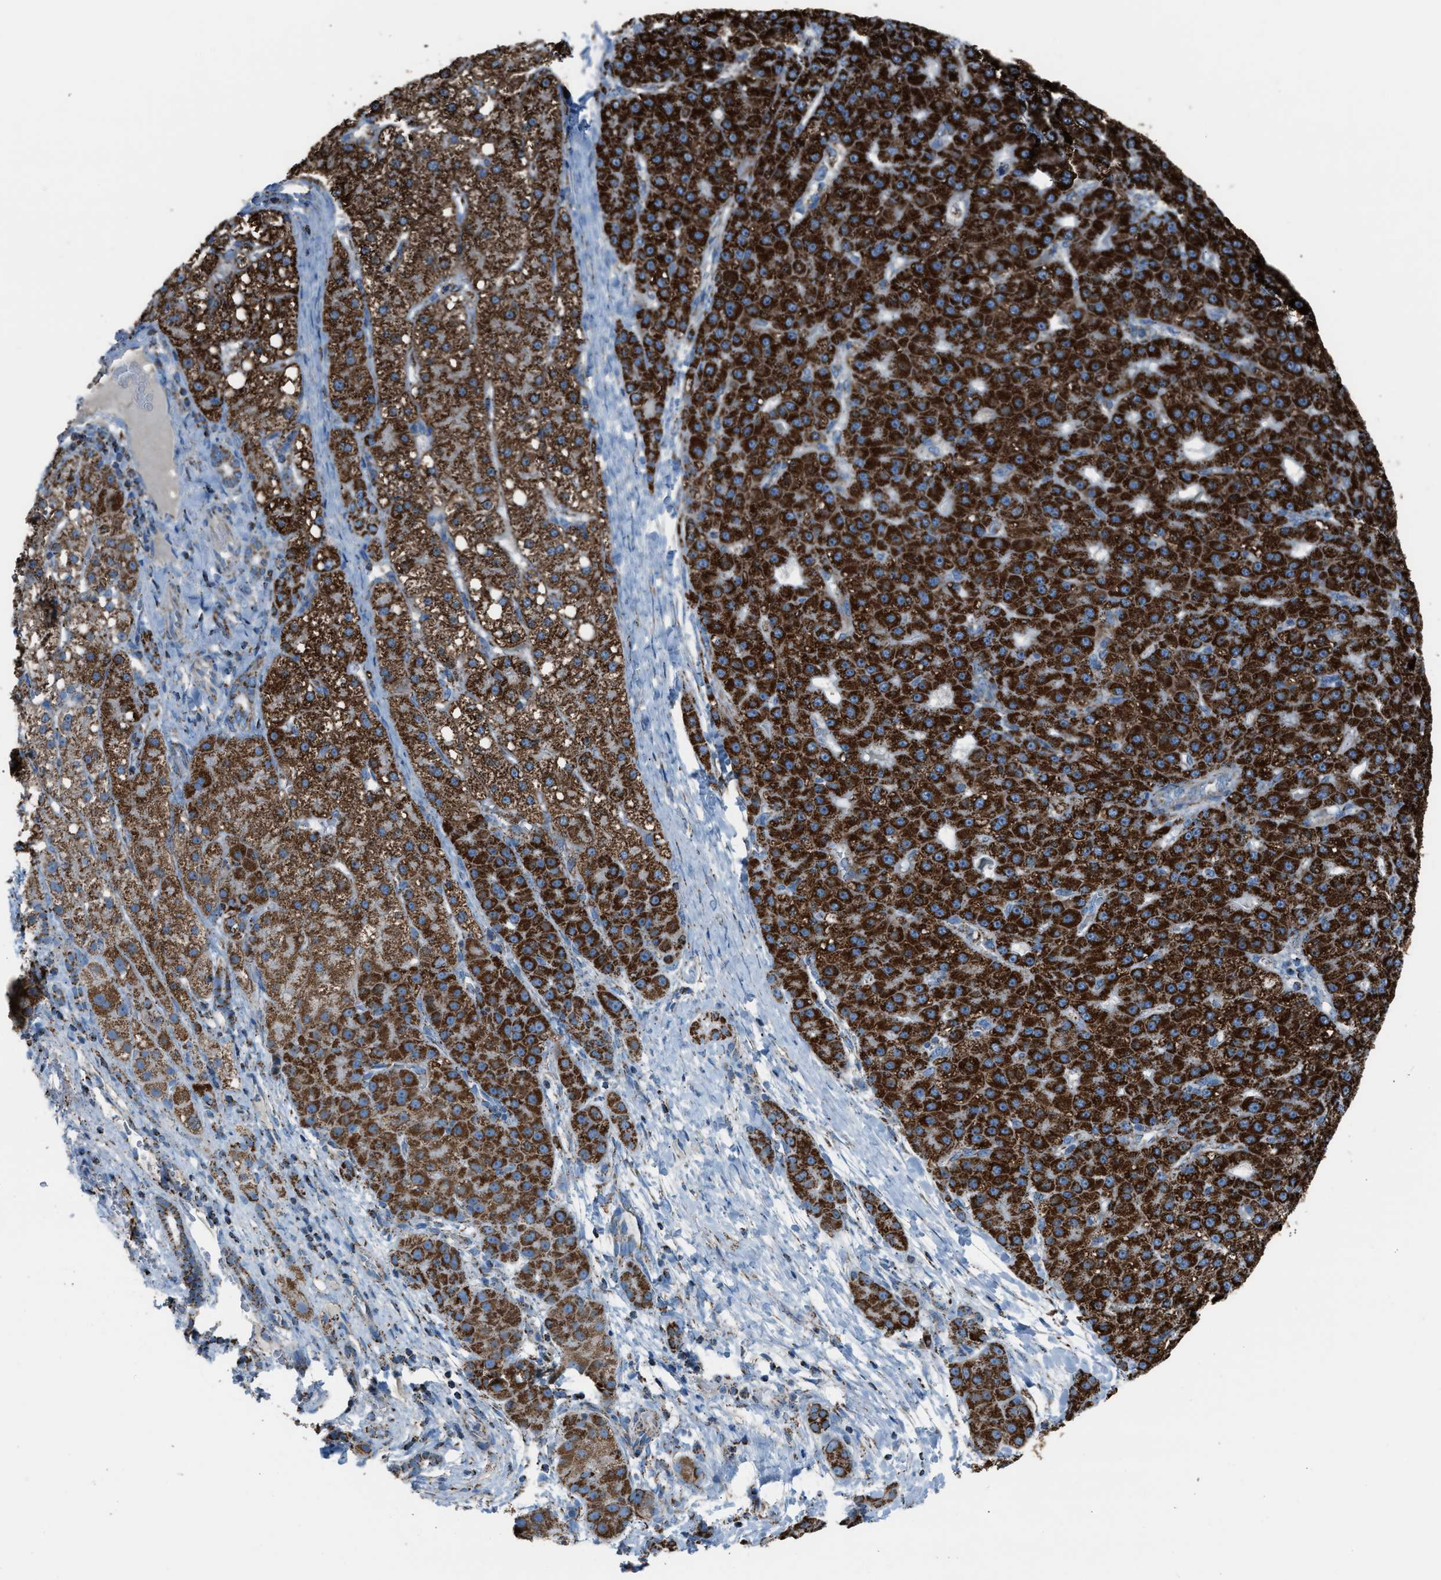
{"staining": {"intensity": "strong", "quantity": ">75%", "location": "cytoplasmic/membranous"}, "tissue": "liver cancer", "cell_type": "Tumor cells", "image_type": "cancer", "snomed": [{"axis": "morphology", "description": "Carcinoma, Hepatocellular, NOS"}, {"axis": "topography", "description": "Liver"}], "caption": "High-magnification brightfield microscopy of liver hepatocellular carcinoma stained with DAB (brown) and counterstained with hematoxylin (blue). tumor cells exhibit strong cytoplasmic/membranous expression is identified in approximately>75% of cells.", "gene": "MDH2", "patient": {"sex": "male", "age": 67}}